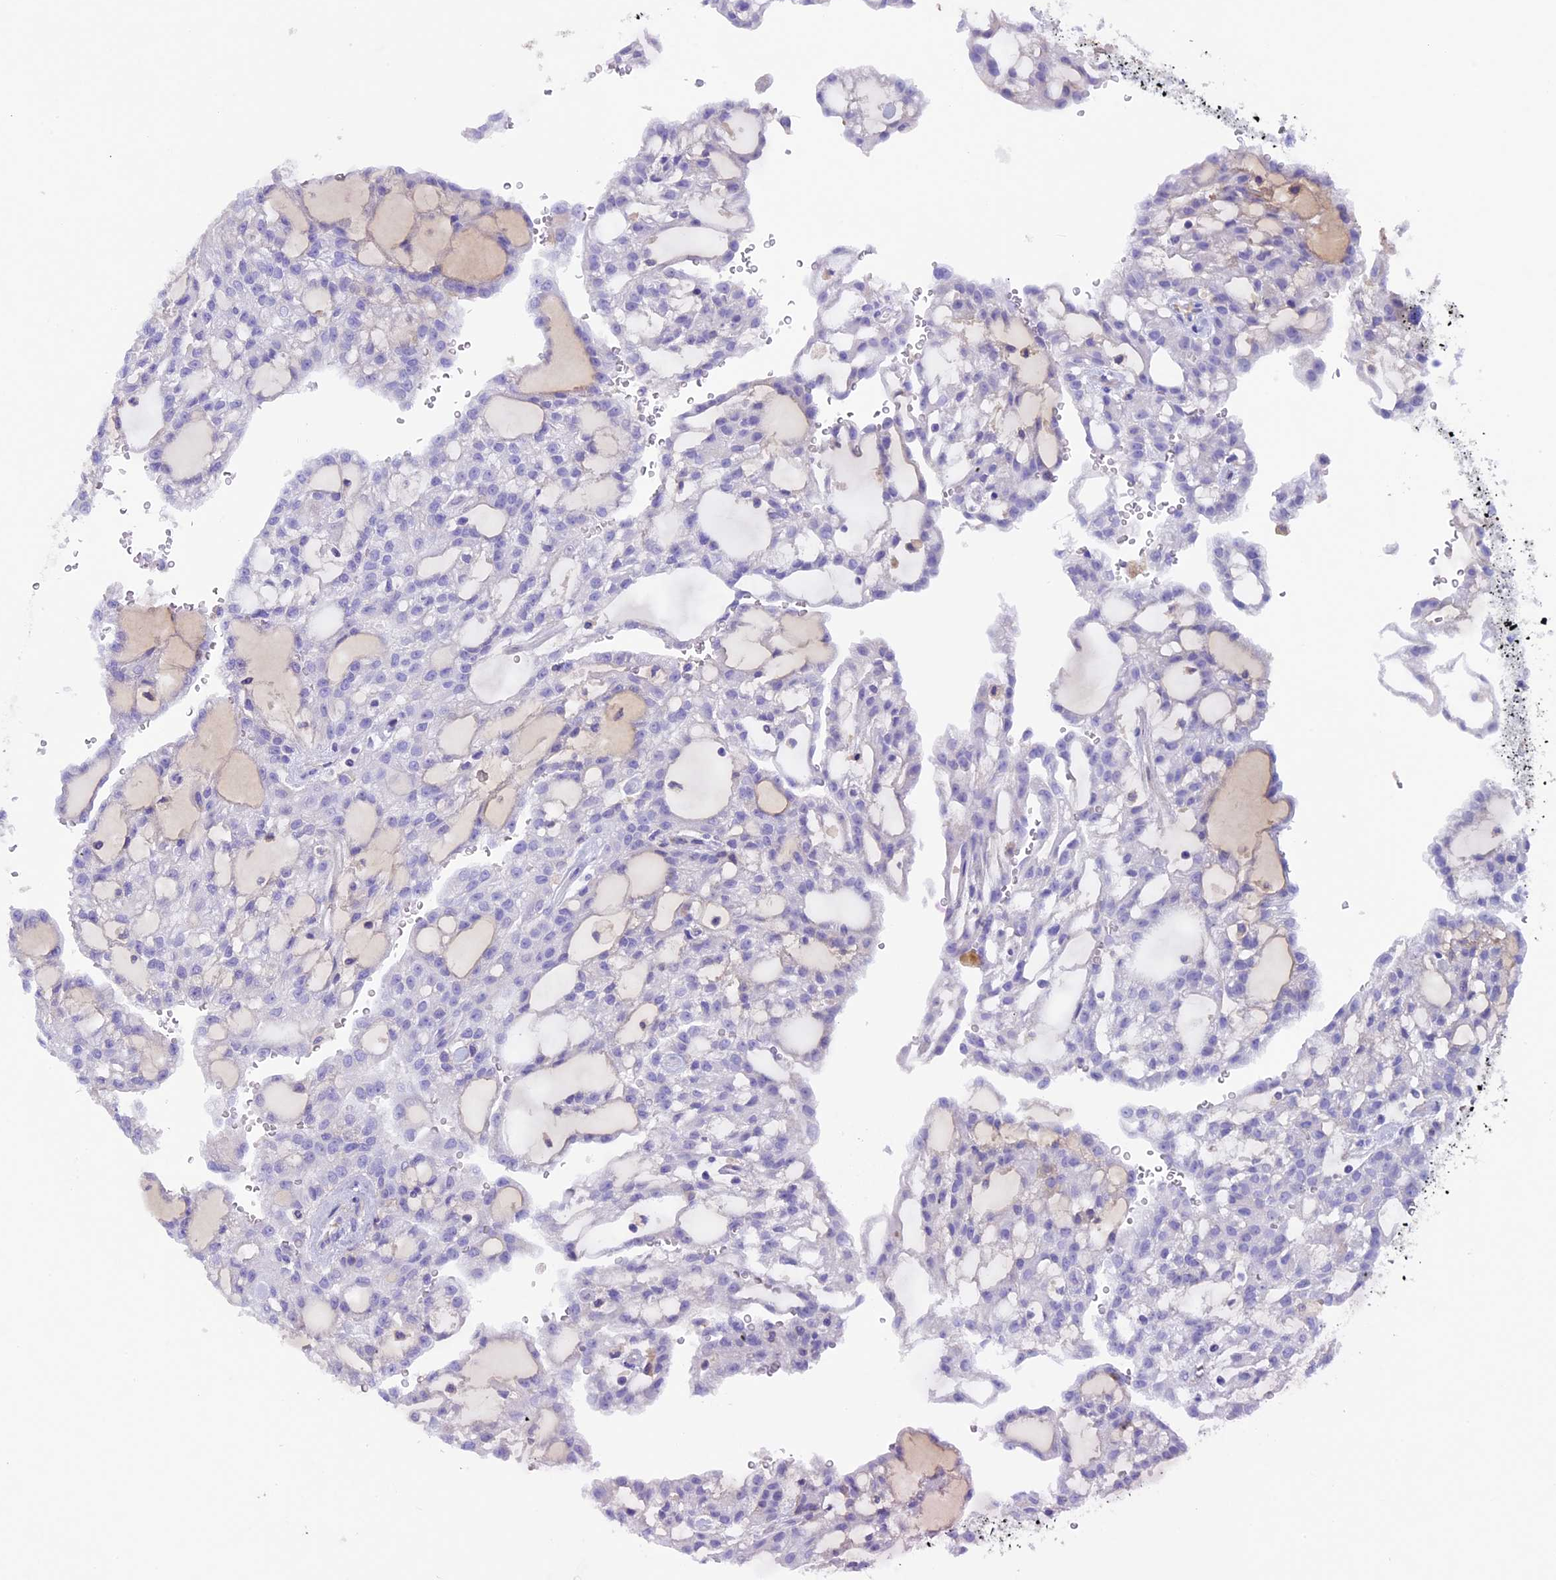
{"staining": {"intensity": "negative", "quantity": "none", "location": "none"}, "tissue": "renal cancer", "cell_type": "Tumor cells", "image_type": "cancer", "snomed": [{"axis": "morphology", "description": "Adenocarcinoma, NOS"}, {"axis": "topography", "description": "Kidney"}], "caption": "Immunohistochemistry (IHC) image of neoplastic tissue: human renal cancer stained with DAB reveals no significant protein staining in tumor cells.", "gene": "IGSF6", "patient": {"sex": "male", "age": 63}}